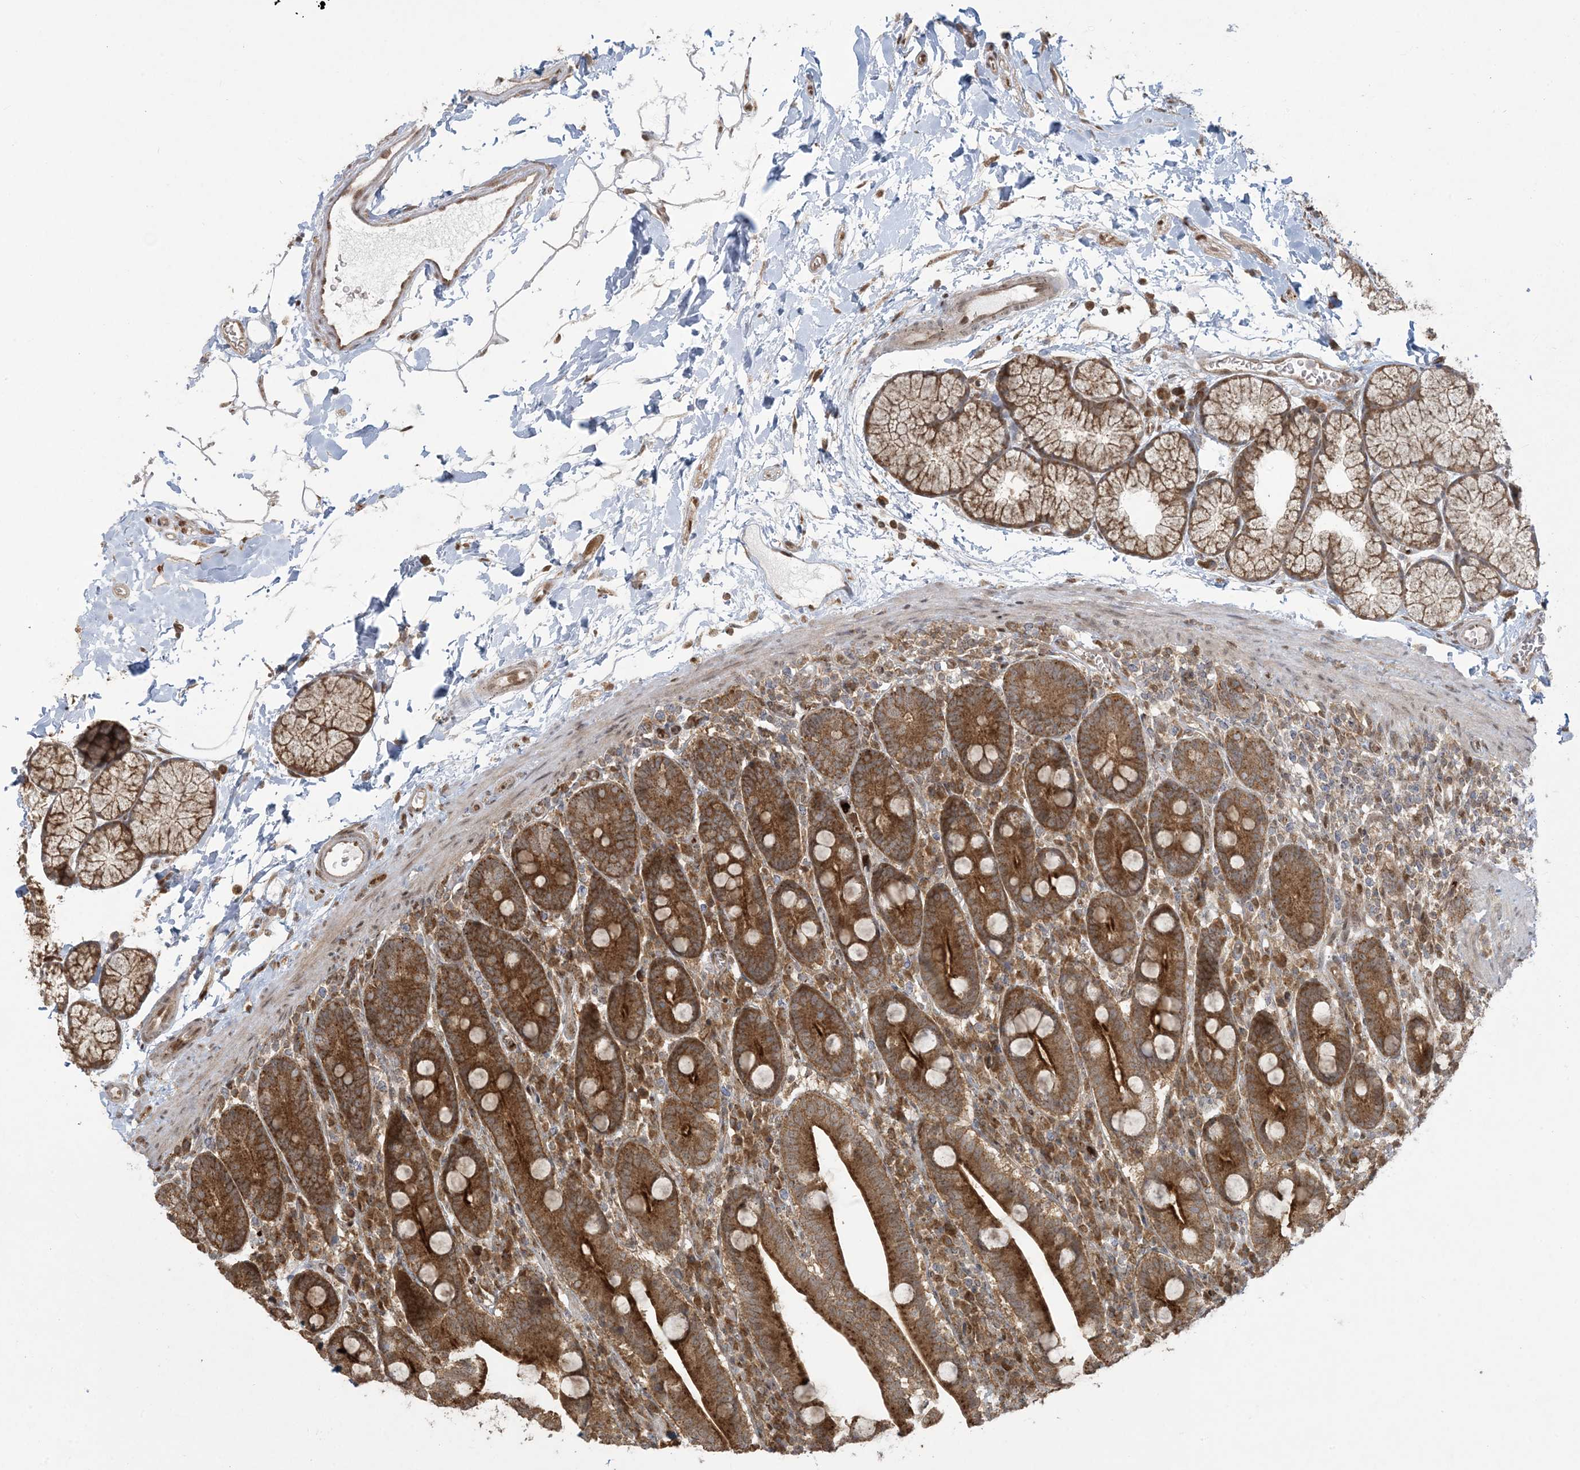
{"staining": {"intensity": "strong", "quantity": ">75%", "location": "cytoplasmic/membranous"}, "tissue": "duodenum", "cell_type": "Glandular cells", "image_type": "normal", "snomed": [{"axis": "morphology", "description": "Normal tissue, NOS"}, {"axis": "topography", "description": "Duodenum"}], "caption": "Immunohistochemical staining of unremarkable human duodenum reveals >75% levels of strong cytoplasmic/membranous protein positivity in about >75% of glandular cells.", "gene": "ABCF3", "patient": {"sex": "male", "age": 35}}